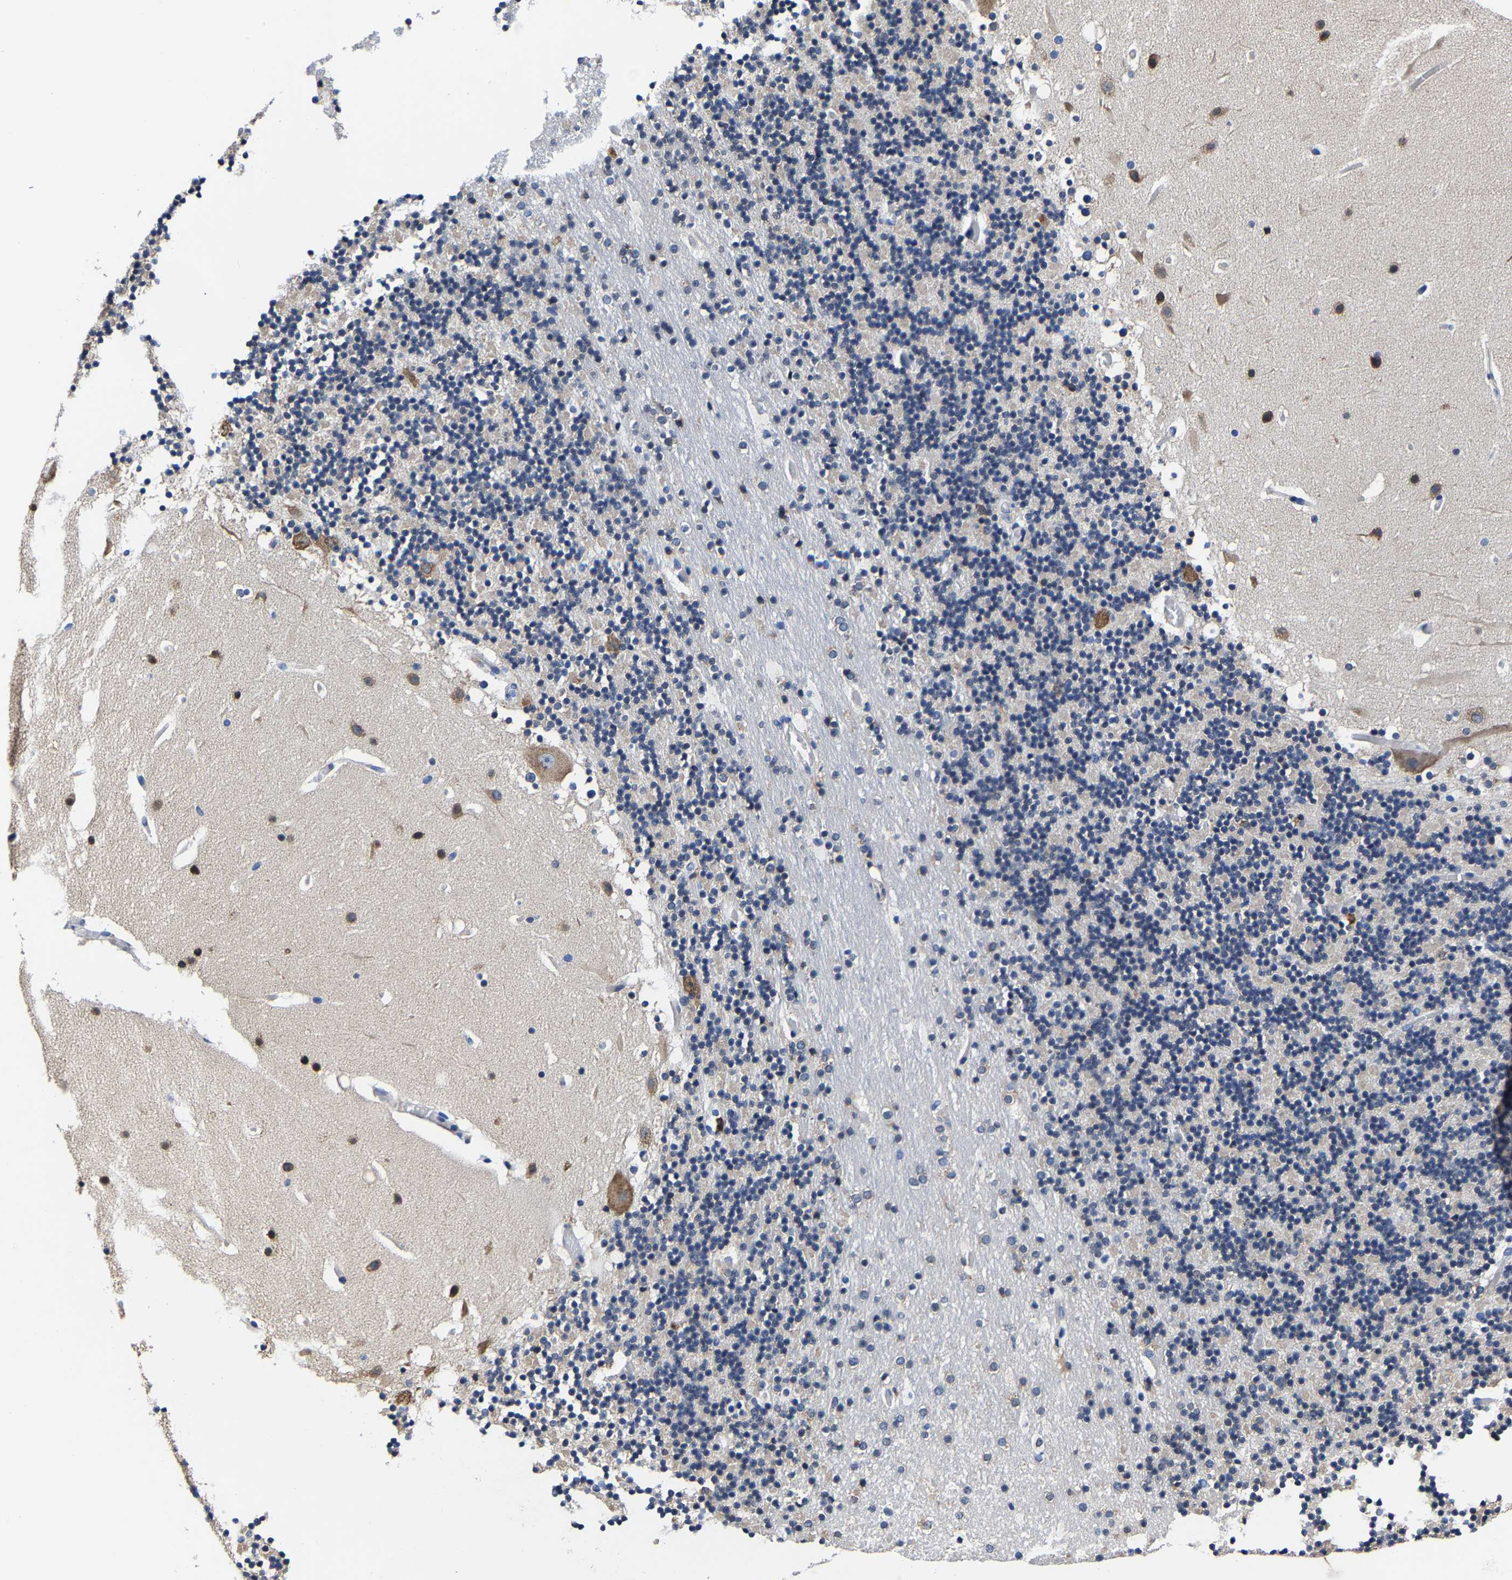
{"staining": {"intensity": "negative", "quantity": "none", "location": "none"}, "tissue": "cerebellum", "cell_type": "Cells in granular layer", "image_type": "normal", "snomed": [{"axis": "morphology", "description": "Normal tissue, NOS"}, {"axis": "topography", "description": "Cerebellum"}], "caption": "The immunohistochemistry histopathology image has no significant staining in cells in granular layer of cerebellum. Brightfield microscopy of IHC stained with DAB (brown) and hematoxylin (blue), captured at high magnification.", "gene": "SRPK2", "patient": {"sex": "male", "age": 57}}